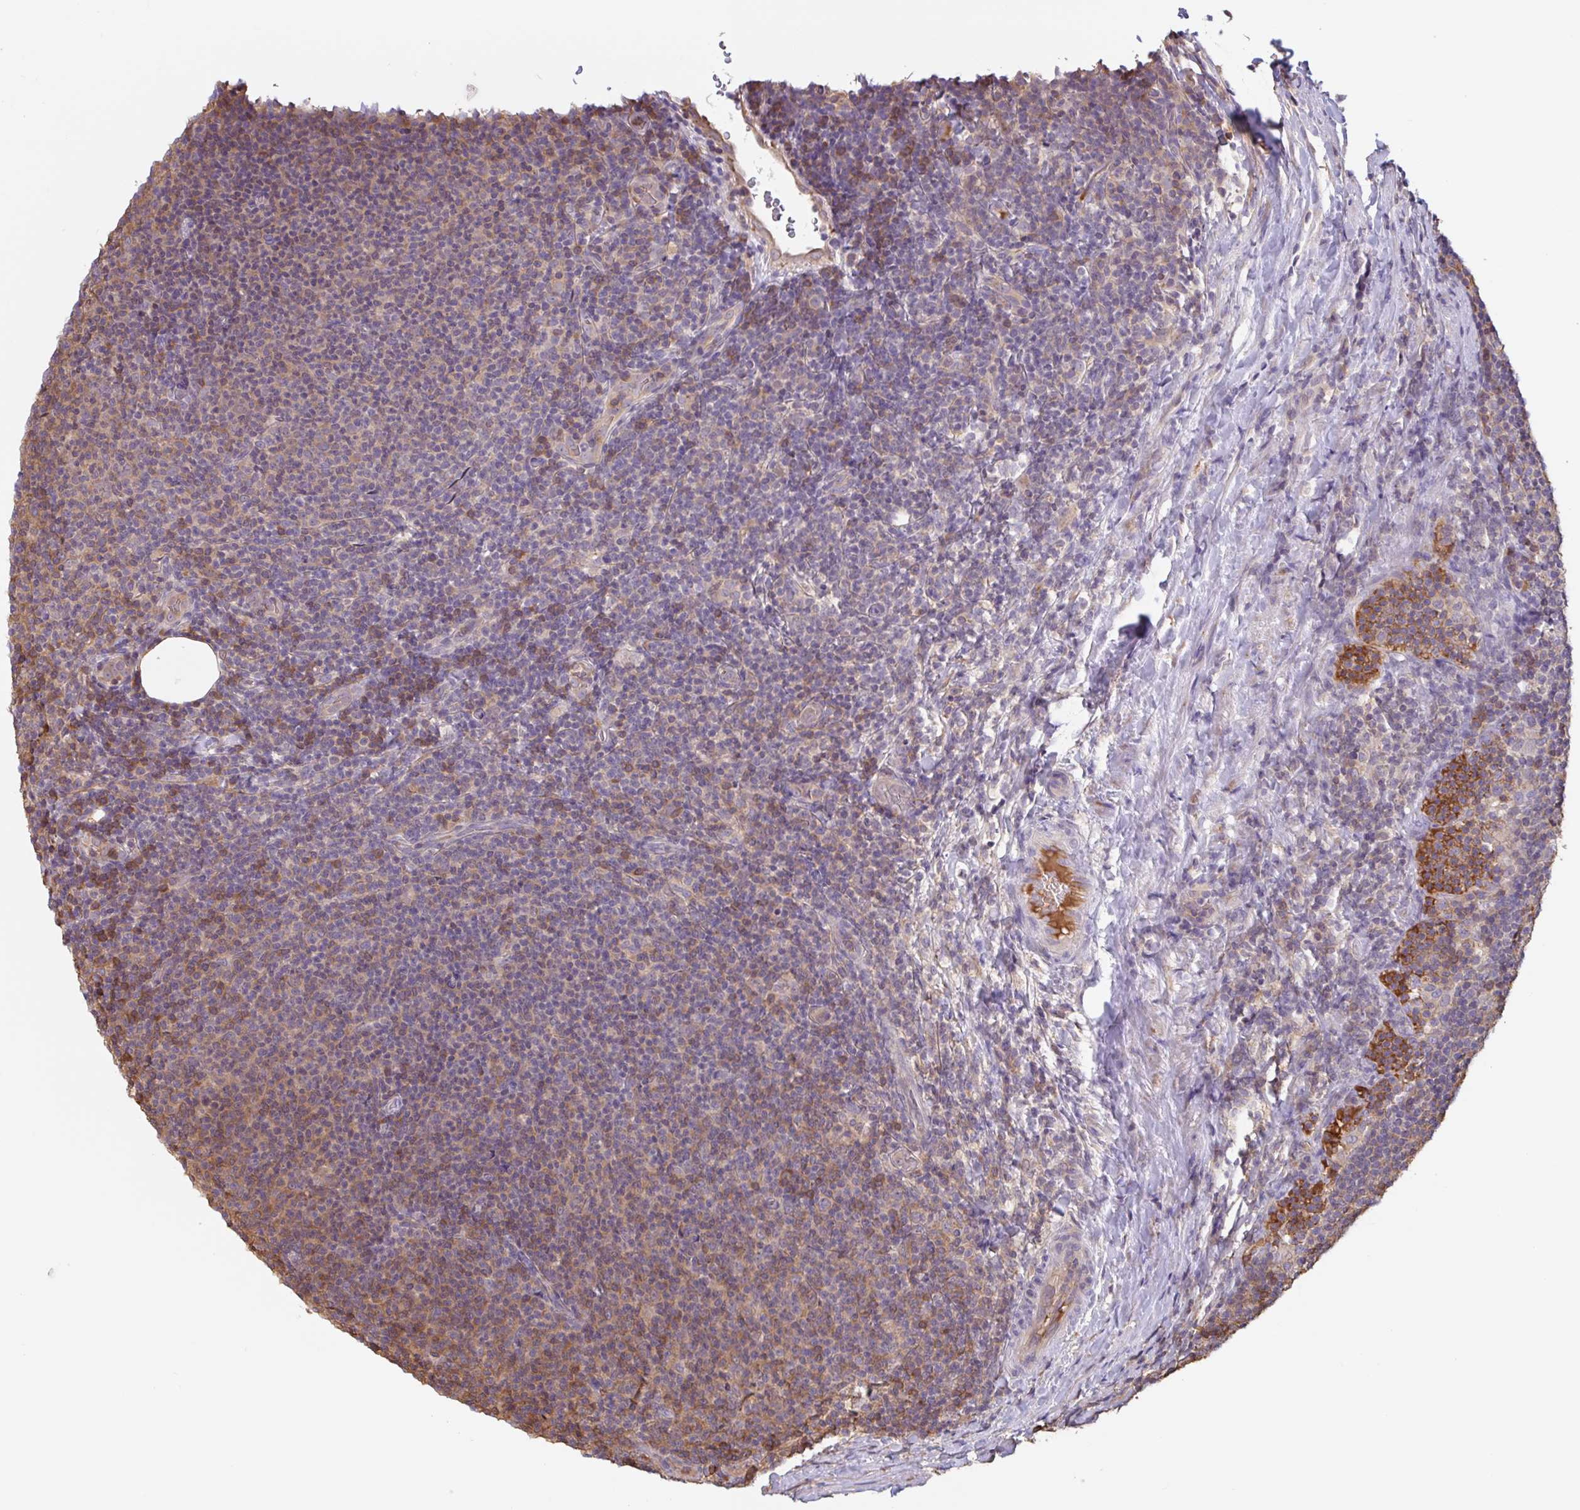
{"staining": {"intensity": "moderate", "quantity": "<25%", "location": "cytoplasmic/membranous"}, "tissue": "lymphoma", "cell_type": "Tumor cells", "image_type": "cancer", "snomed": [{"axis": "morphology", "description": "Malignant lymphoma, non-Hodgkin's type, Low grade"}, {"axis": "topography", "description": "Lymph node"}], "caption": "Moderate cytoplasmic/membranous positivity for a protein is appreciated in about <25% of tumor cells of low-grade malignant lymphoma, non-Hodgkin's type using IHC.", "gene": "OTOP2", "patient": {"sex": "male", "age": 66}}